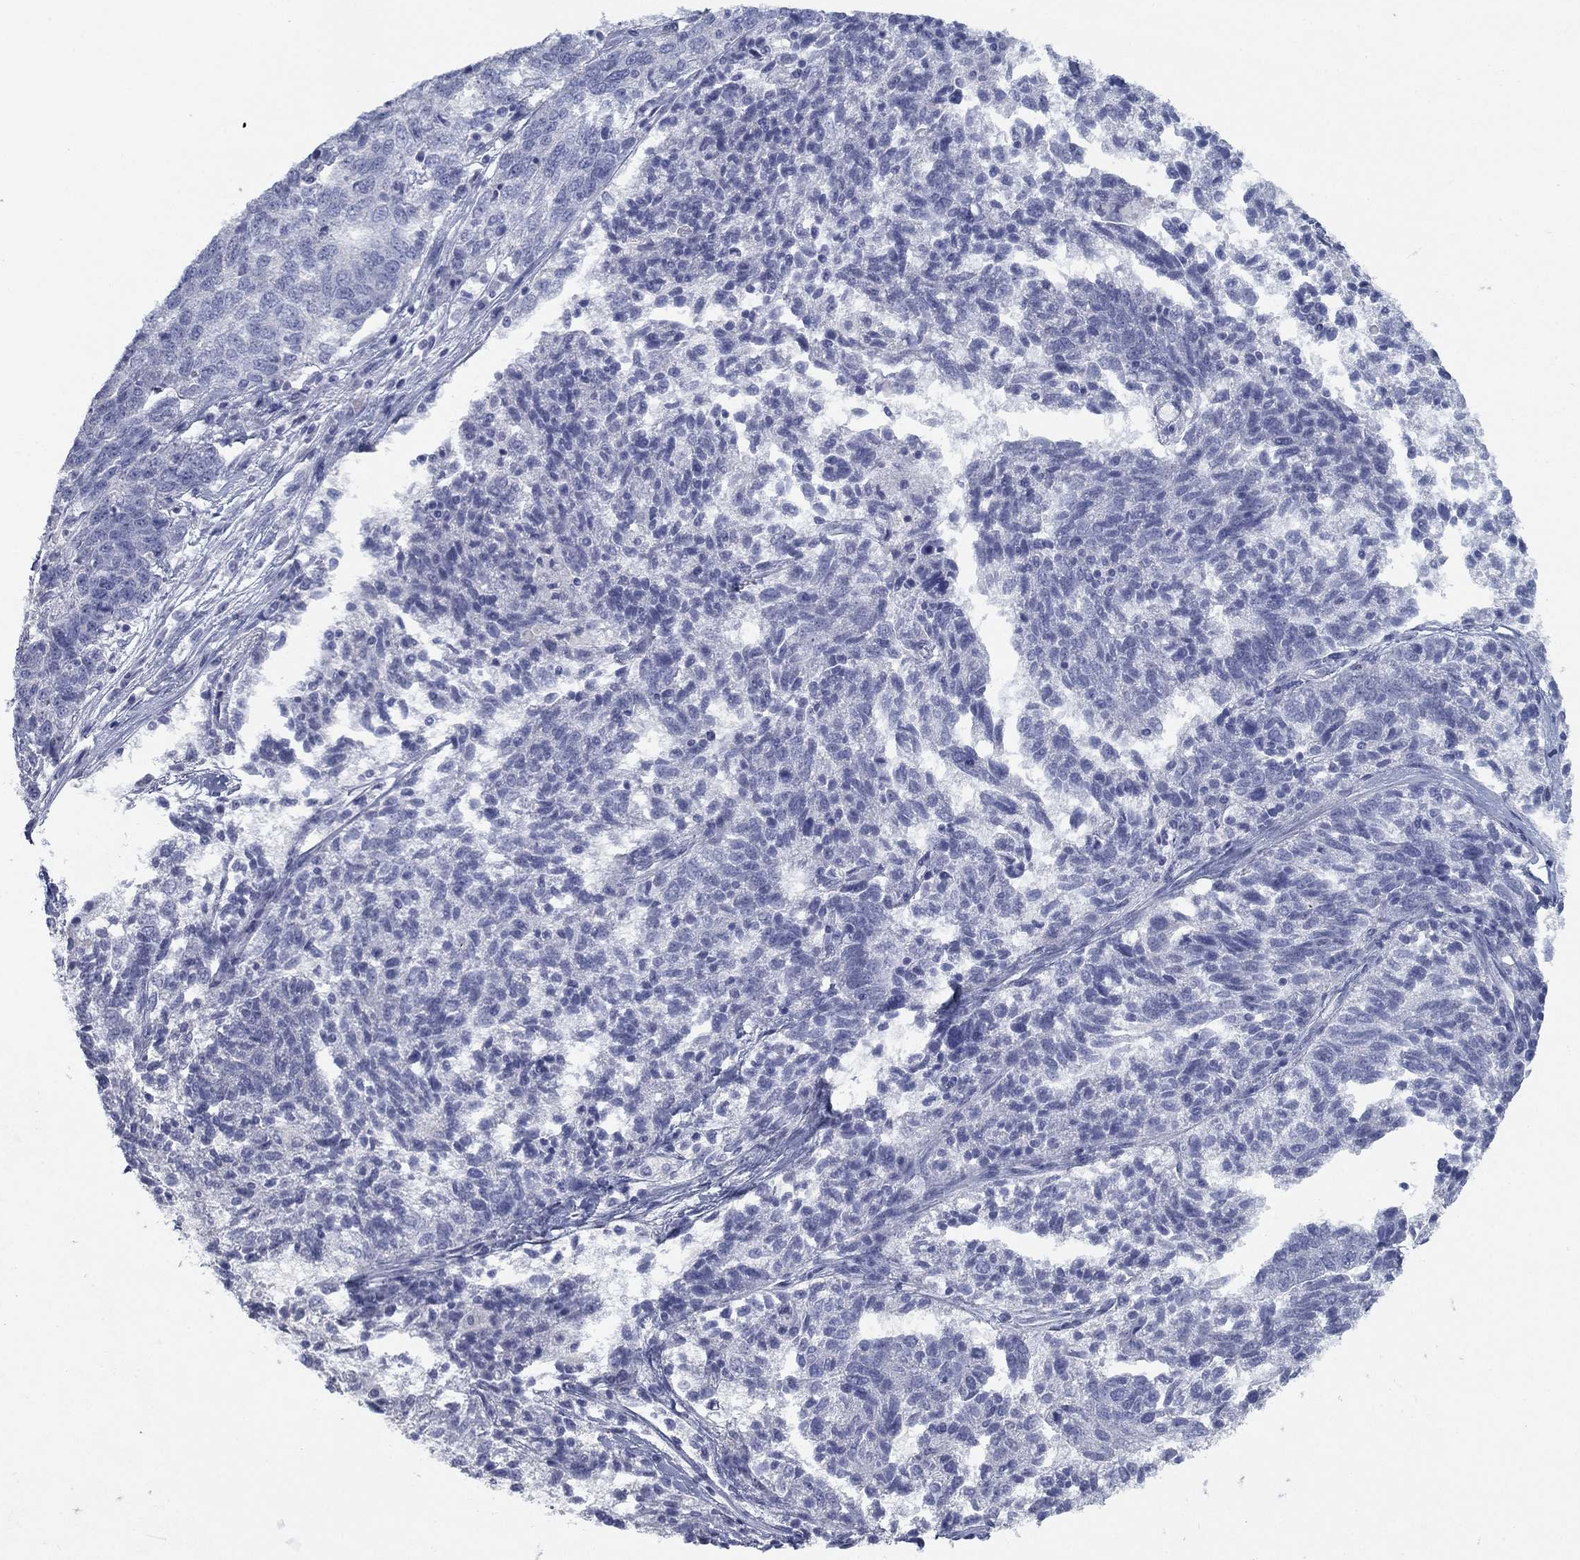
{"staining": {"intensity": "negative", "quantity": "none", "location": "none"}, "tissue": "ovarian cancer", "cell_type": "Tumor cells", "image_type": "cancer", "snomed": [{"axis": "morphology", "description": "Cystadenocarcinoma, serous, NOS"}, {"axis": "topography", "description": "Ovary"}], "caption": "This micrograph is of ovarian cancer (serous cystadenocarcinoma) stained with immunohistochemistry (IHC) to label a protein in brown with the nuclei are counter-stained blue. There is no positivity in tumor cells.", "gene": "APOC3", "patient": {"sex": "female", "age": 71}}